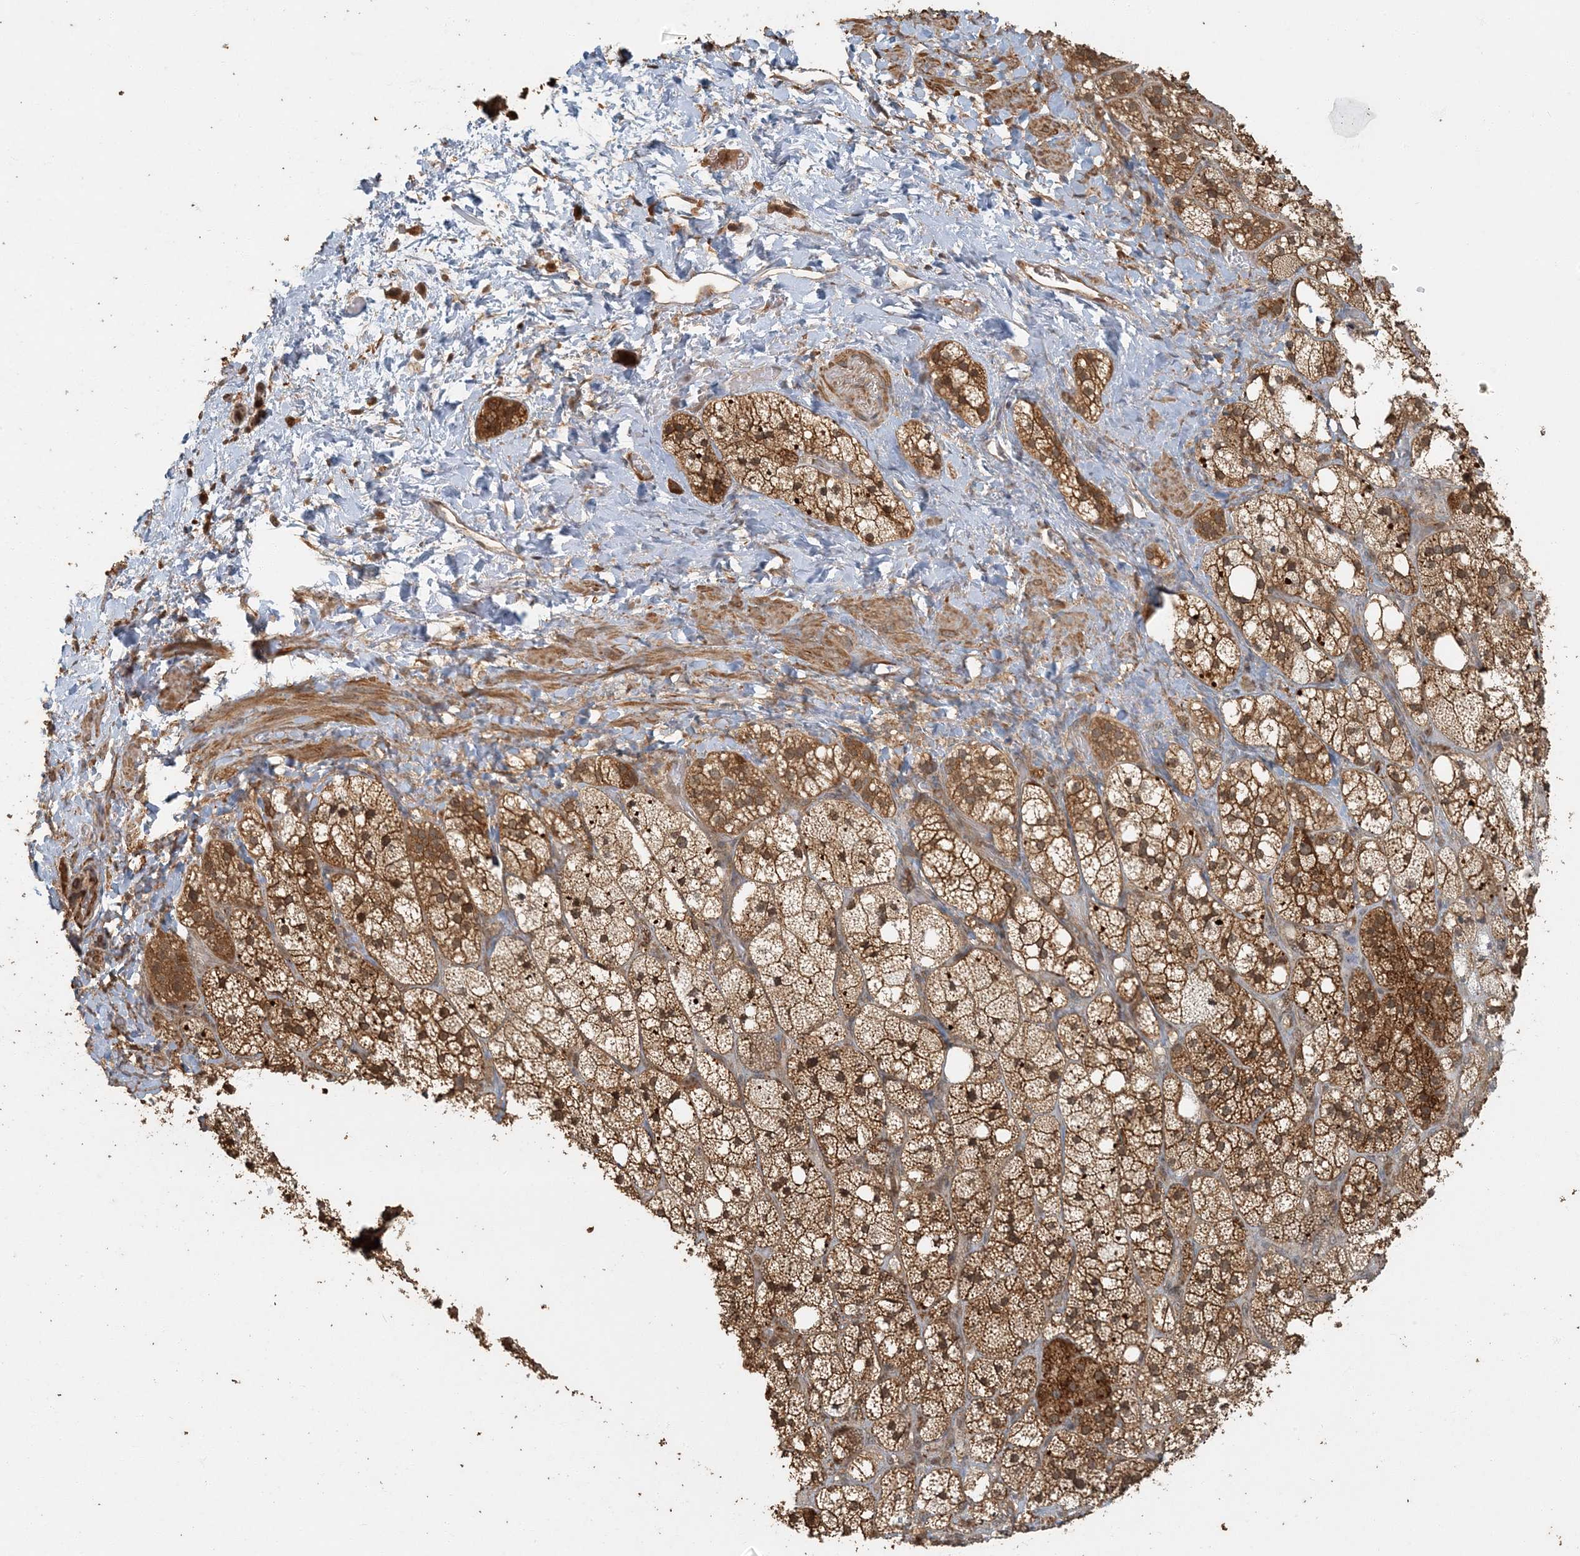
{"staining": {"intensity": "strong", "quantity": "25%-75%", "location": "cytoplasmic/membranous,nuclear"}, "tissue": "adrenal gland", "cell_type": "Glandular cells", "image_type": "normal", "snomed": [{"axis": "morphology", "description": "Normal tissue, NOS"}, {"axis": "topography", "description": "Adrenal gland"}], "caption": "About 25%-75% of glandular cells in unremarkable human adrenal gland display strong cytoplasmic/membranous,nuclear protein expression as visualized by brown immunohistochemical staining.", "gene": "AK9", "patient": {"sex": "male", "age": 61}}